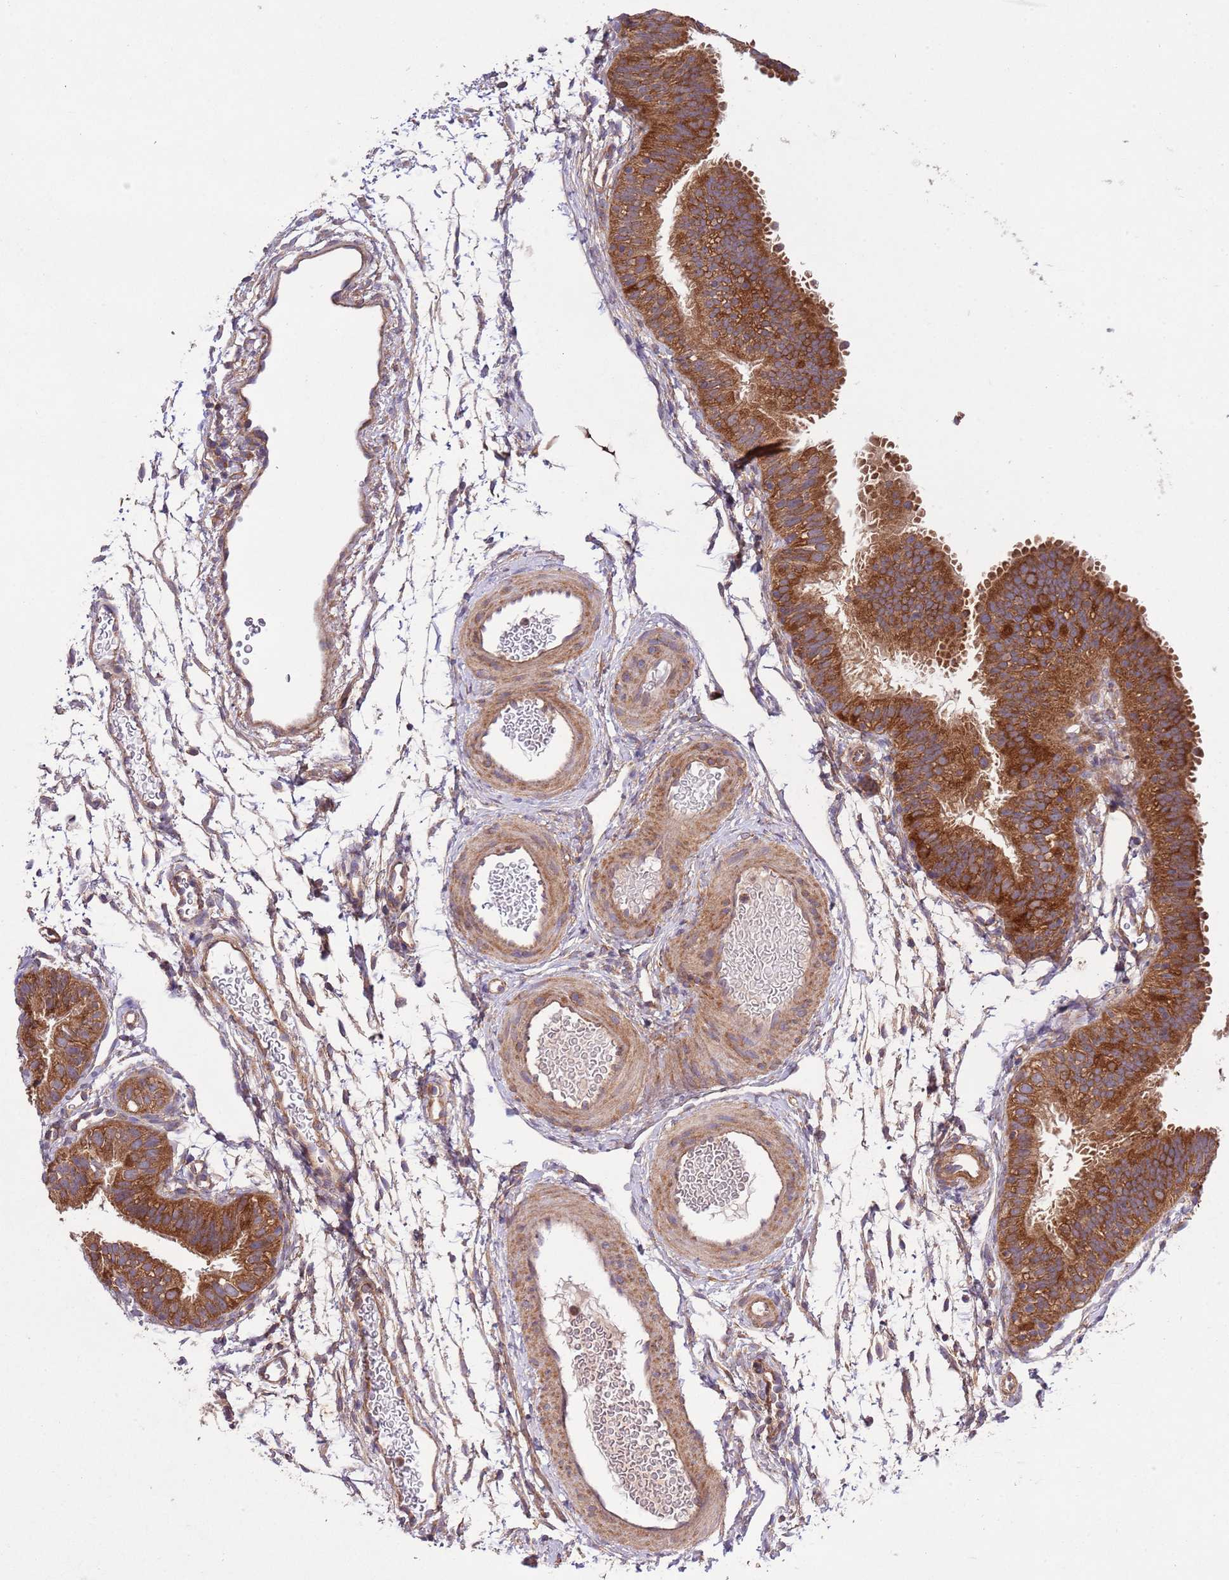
{"staining": {"intensity": "strong", "quantity": ">75%", "location": "cytoplasmic/membranous"}, "tissue": "fallopian tube", "cell_type": "Glandular cells", "image_type": "normal", "snomed": [{"axis": "morphology", "description": "Normal tissue, NOS"}, {"axis": "topography", "description": "Fallopian tube"}], "caption": "Benign fallopian tube was stained to show a protein in brown. There is high levels of strong cytoplasmic/membranous expression in about >75% of glandular cells. Immunohistochemistry (ihc) stains the protein in brown and the nuclei are stained blue.", "gene": "MFNG", "patient": {"sex": "female", "age": 35}}